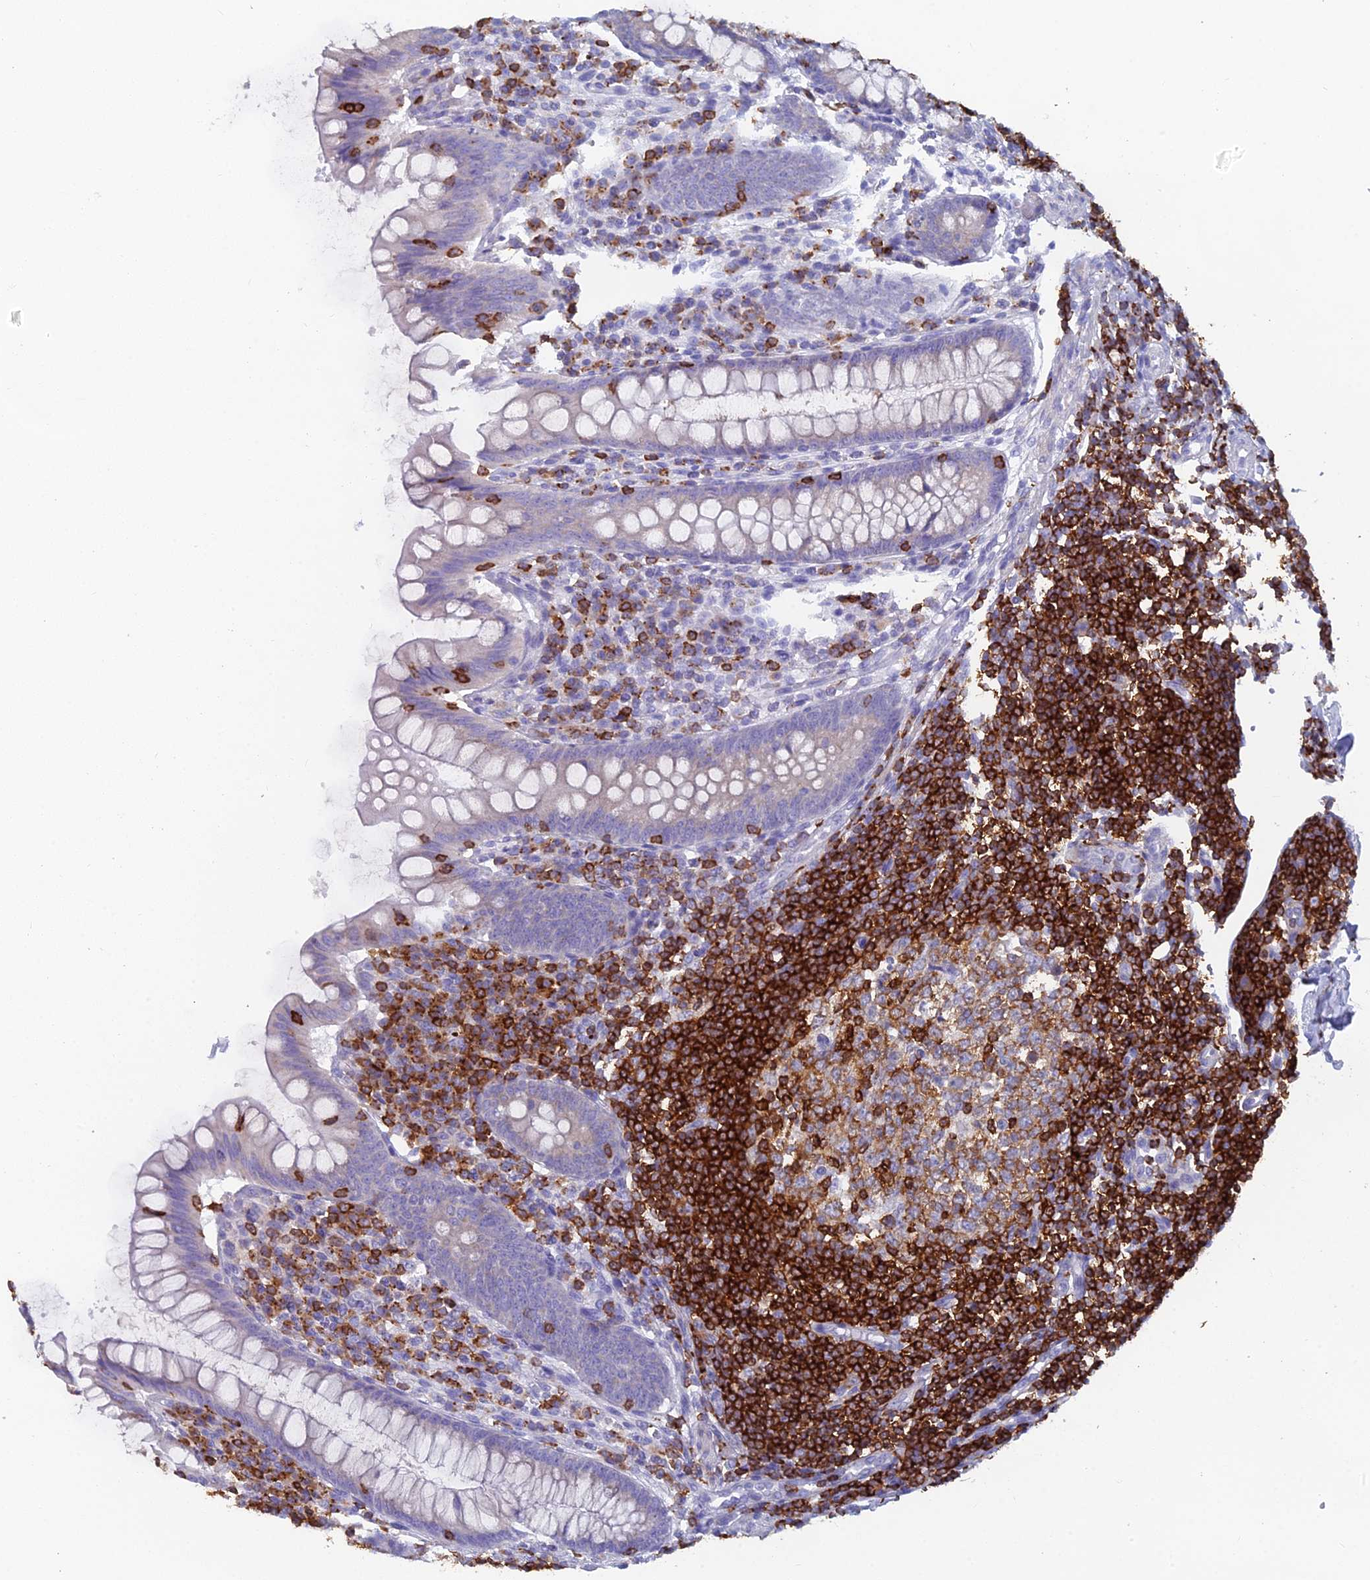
{"staining": {"intensity": "weak", "quantity": "<25%", "location": "cytoplasmic/membranous"}, "tissue": "appendix", "cell_type": "Glandular cells", "image_type": "normal", "snomed": [{"axis": "morphology", "description": "Normal tissue, NOS"}, {"axis": "topography", "description": "Appendix"}], "caption": "This histopathology image is of benign appendix stained with immunohistochemistry (IHC) to label a protein in brown with the nuclei are counter-stained blue. There is no expression in glandular cells. The staining is performed using DAB brown chromogen with nuclei counter-stained in using hematoxylin.", "gene": "ABI3BP", "patient": {"sex": "female", "age": 33}}